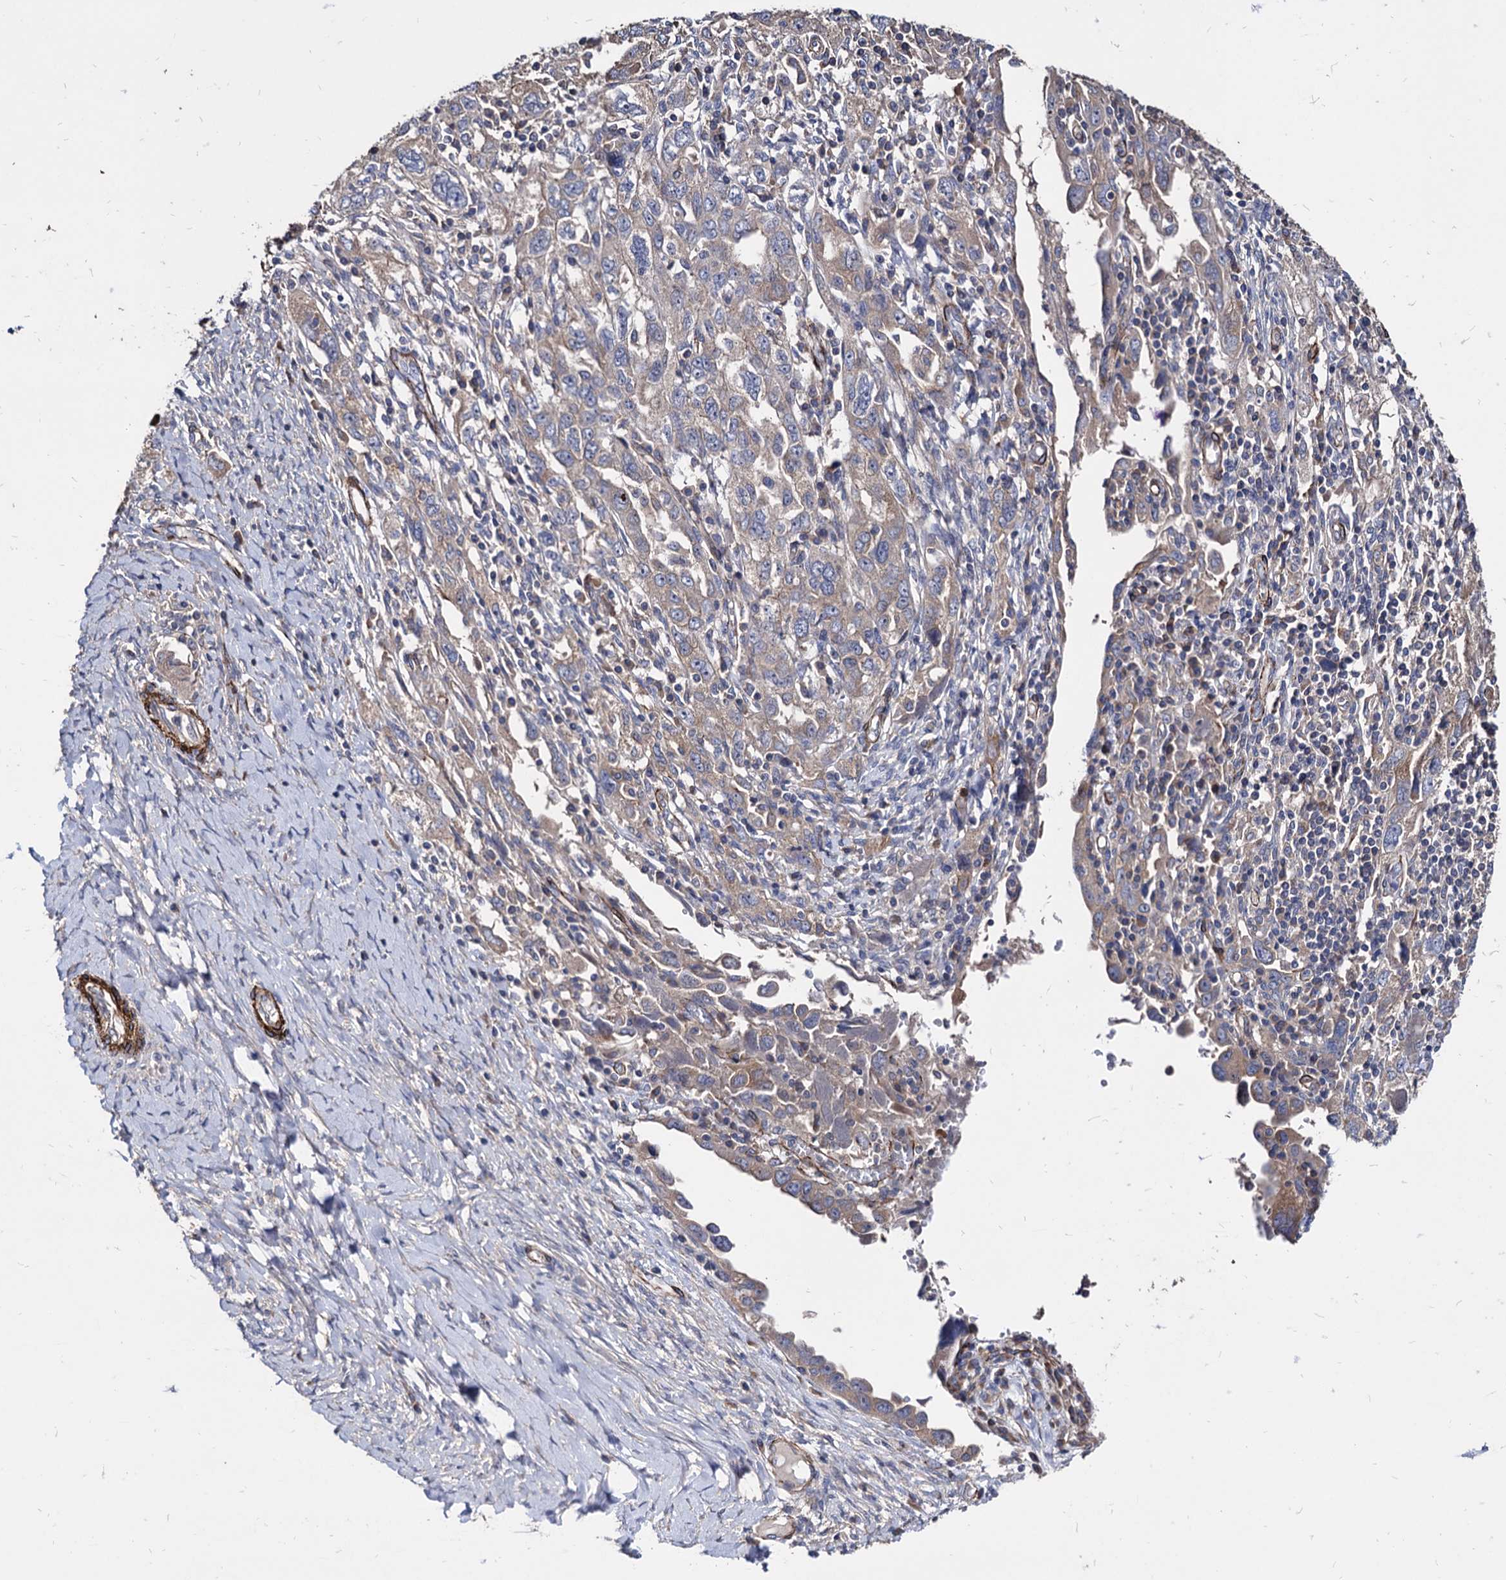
{"staining": {"intensity": "weak", "quantity": "25%-75%", "location": "cytoplasmic/membranous"}, "tissue": "ovarian cancer", "cell_type": "Tumor cells", "image_type": "cancer", "snomed": [{"axis": "morphology", "description": "Carcinoma, NOS"}, {"axis": "morphology", "description": "Cystadenocarcinoma, serous, NOS"}, {"axis": "topography", "description": "Ovary"}], "caption": "A photomicrograph of human ovarian cancer stained for a protein exhibits weak cytoplasmic/membranous brown staining in tumor cells.", "gene": "WDR11", "patient": {"sex": "female", "age": 69}}